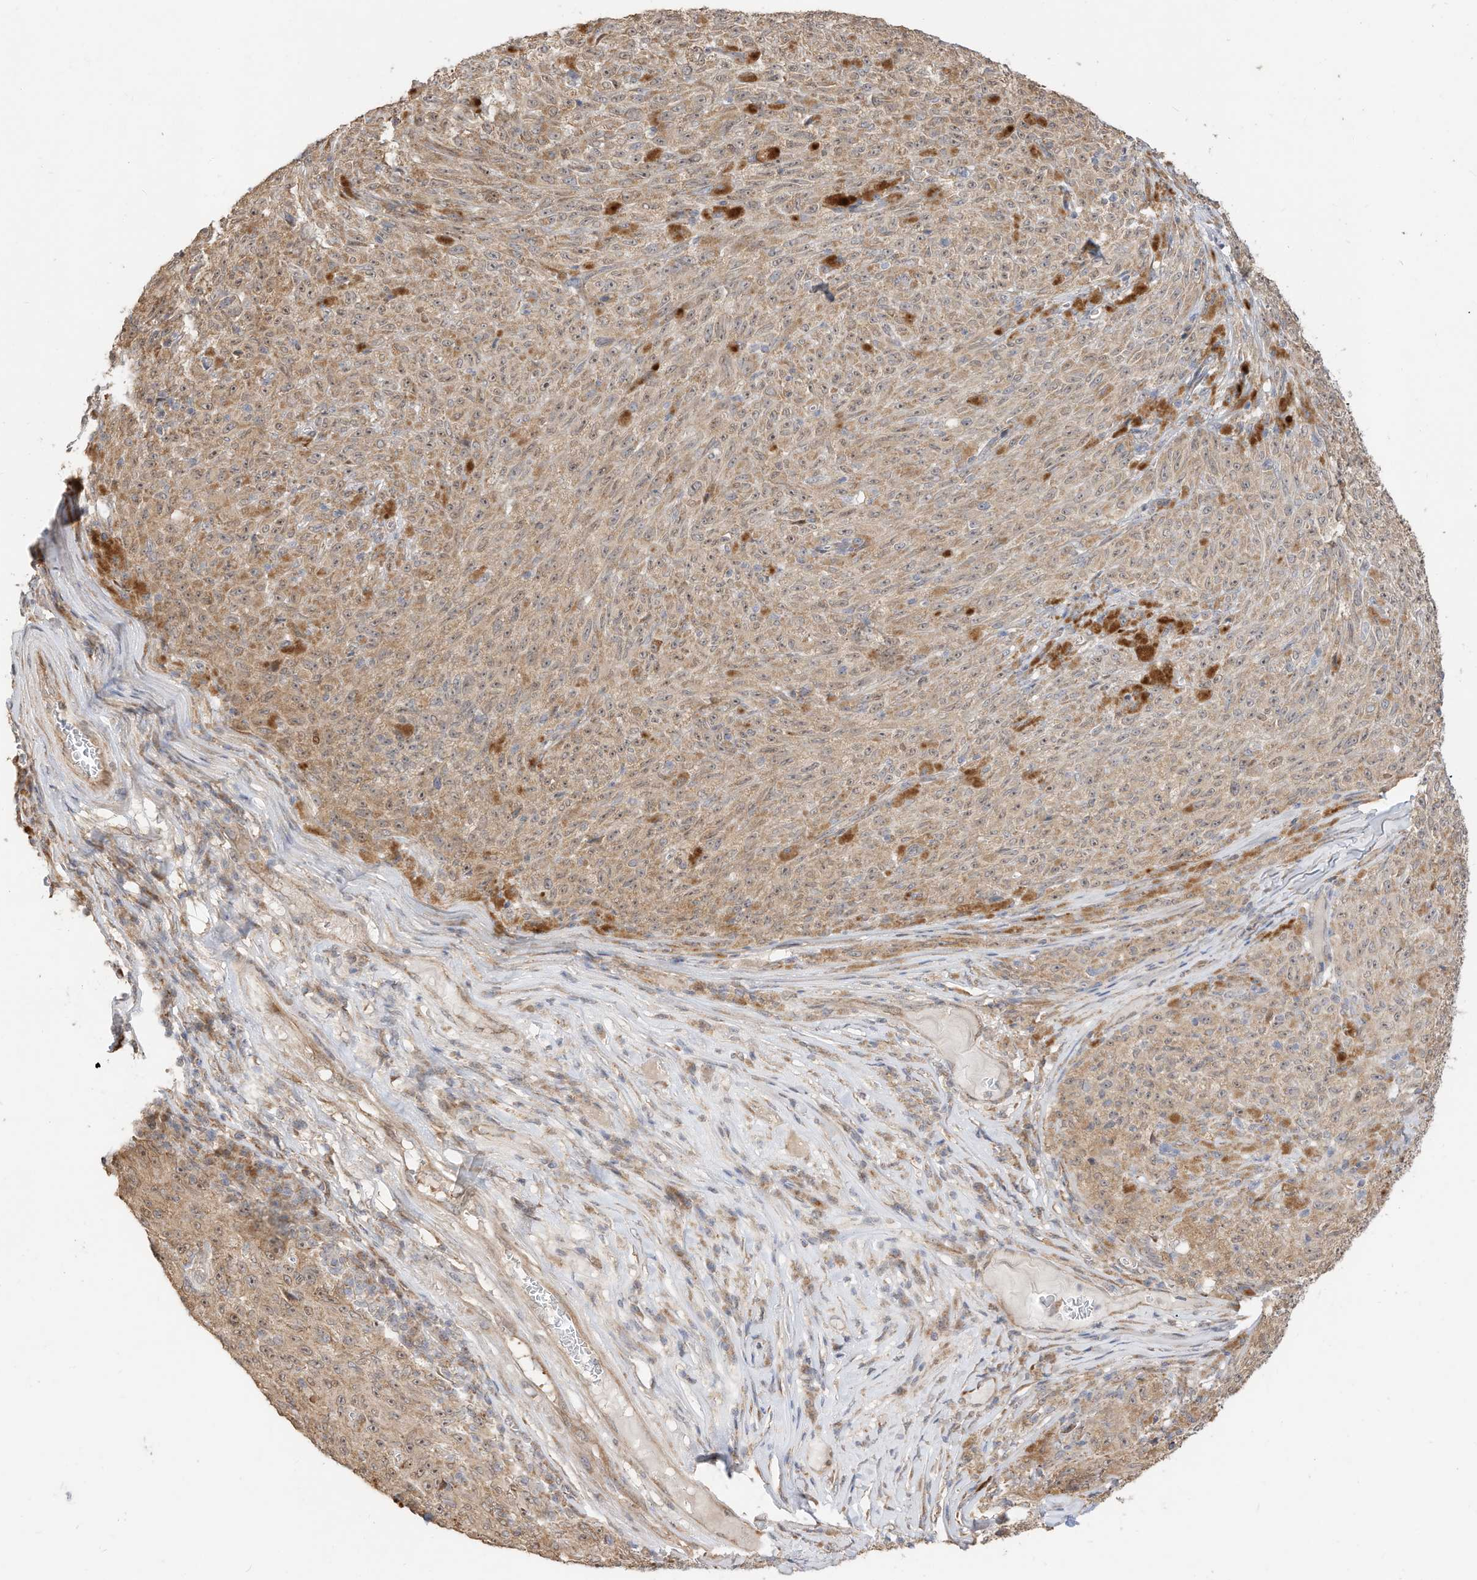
{"staining": {"intensity": "moderate", "quantity": ">75%", "location": "cytoplasmic/membranous"}, "tissue": "melanoma", "cell_type": "Tumor cells", "image_type": "cancer", "snomed": [{"axis": "morphology", "description": "Malignant melanoma, NOS"}, {"axis": "topography", "description": "Skin"}], "caption": "Brown immunohistochemical staining in human melanoma exhibits moderate cytoplasmic/membranous staining in approximately >75% of tumor cells.", "gene": "CAGE1", "patient": {"sex": "female", "age": 82}}